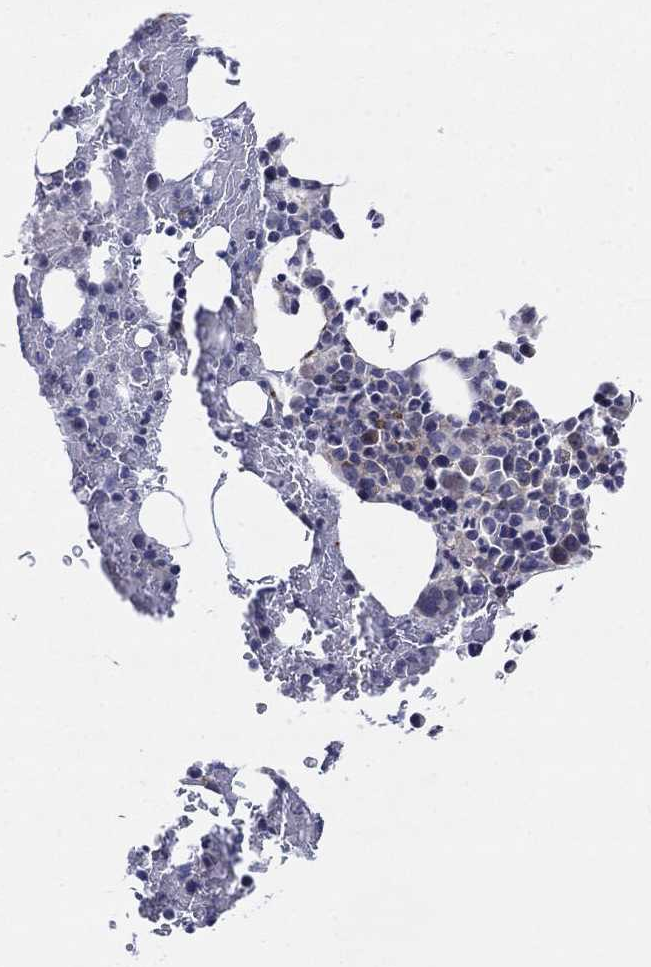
{"staining": {"intensity": "negative", "quantity": "none", "location": "none"}, "tissue": "bone marrow", "cell_type": "Hematopoietic cells", "image_type": "normal", "snomed": [{"axis": "morphology", "description": "Normal tissue, NOS"}, {"axis": "topography", "description": "Bone marrow"}], "caption": "The histopathology image reveals no staining of hematopoietic cells in unremarkable bone marrow.", "gene": "SLC35F2", "patient": {"sex": "male", "age": 83}}